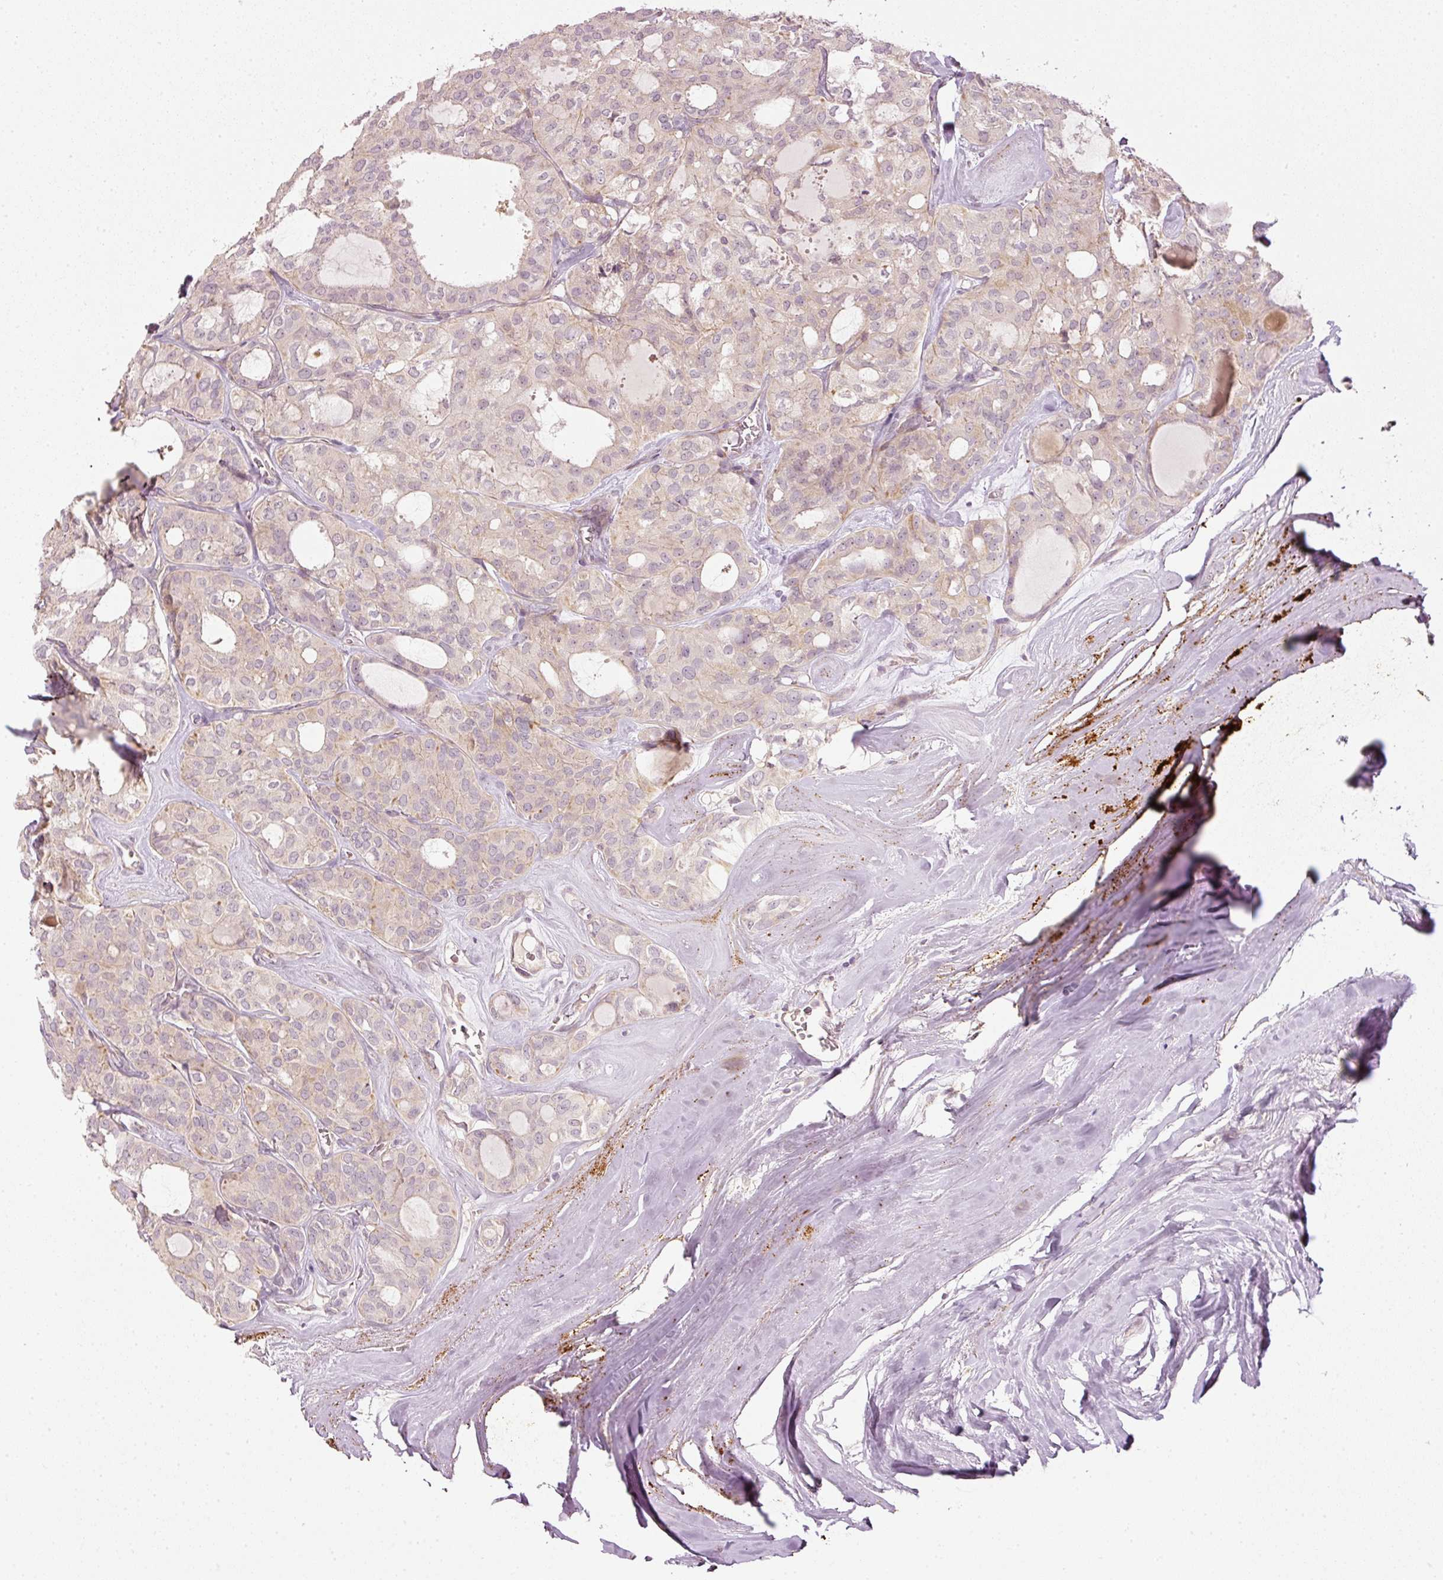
{"staining": {"intensity": "weak", "quantity": "25%-75%", "location": "cytoplasmic/membranous"}, "tissue": "thyroid cancer", "cell_type": "Tumor cells", "image_type": "cancer", "snomed": [{"axis": "morphology", "description": "Follicular adenoma carcinoma, NOS"}, {"axis": "topography", "description": "Thyroid gland"}], "caption": "Immunohistochemical staining of thyroid cancer shows low levels of weak cytoplasmic/membranous protein expression in about 25%-75% of tumor cells.", "gene": "CDC20B", "patient": {"sex": "male", "age": 75}}